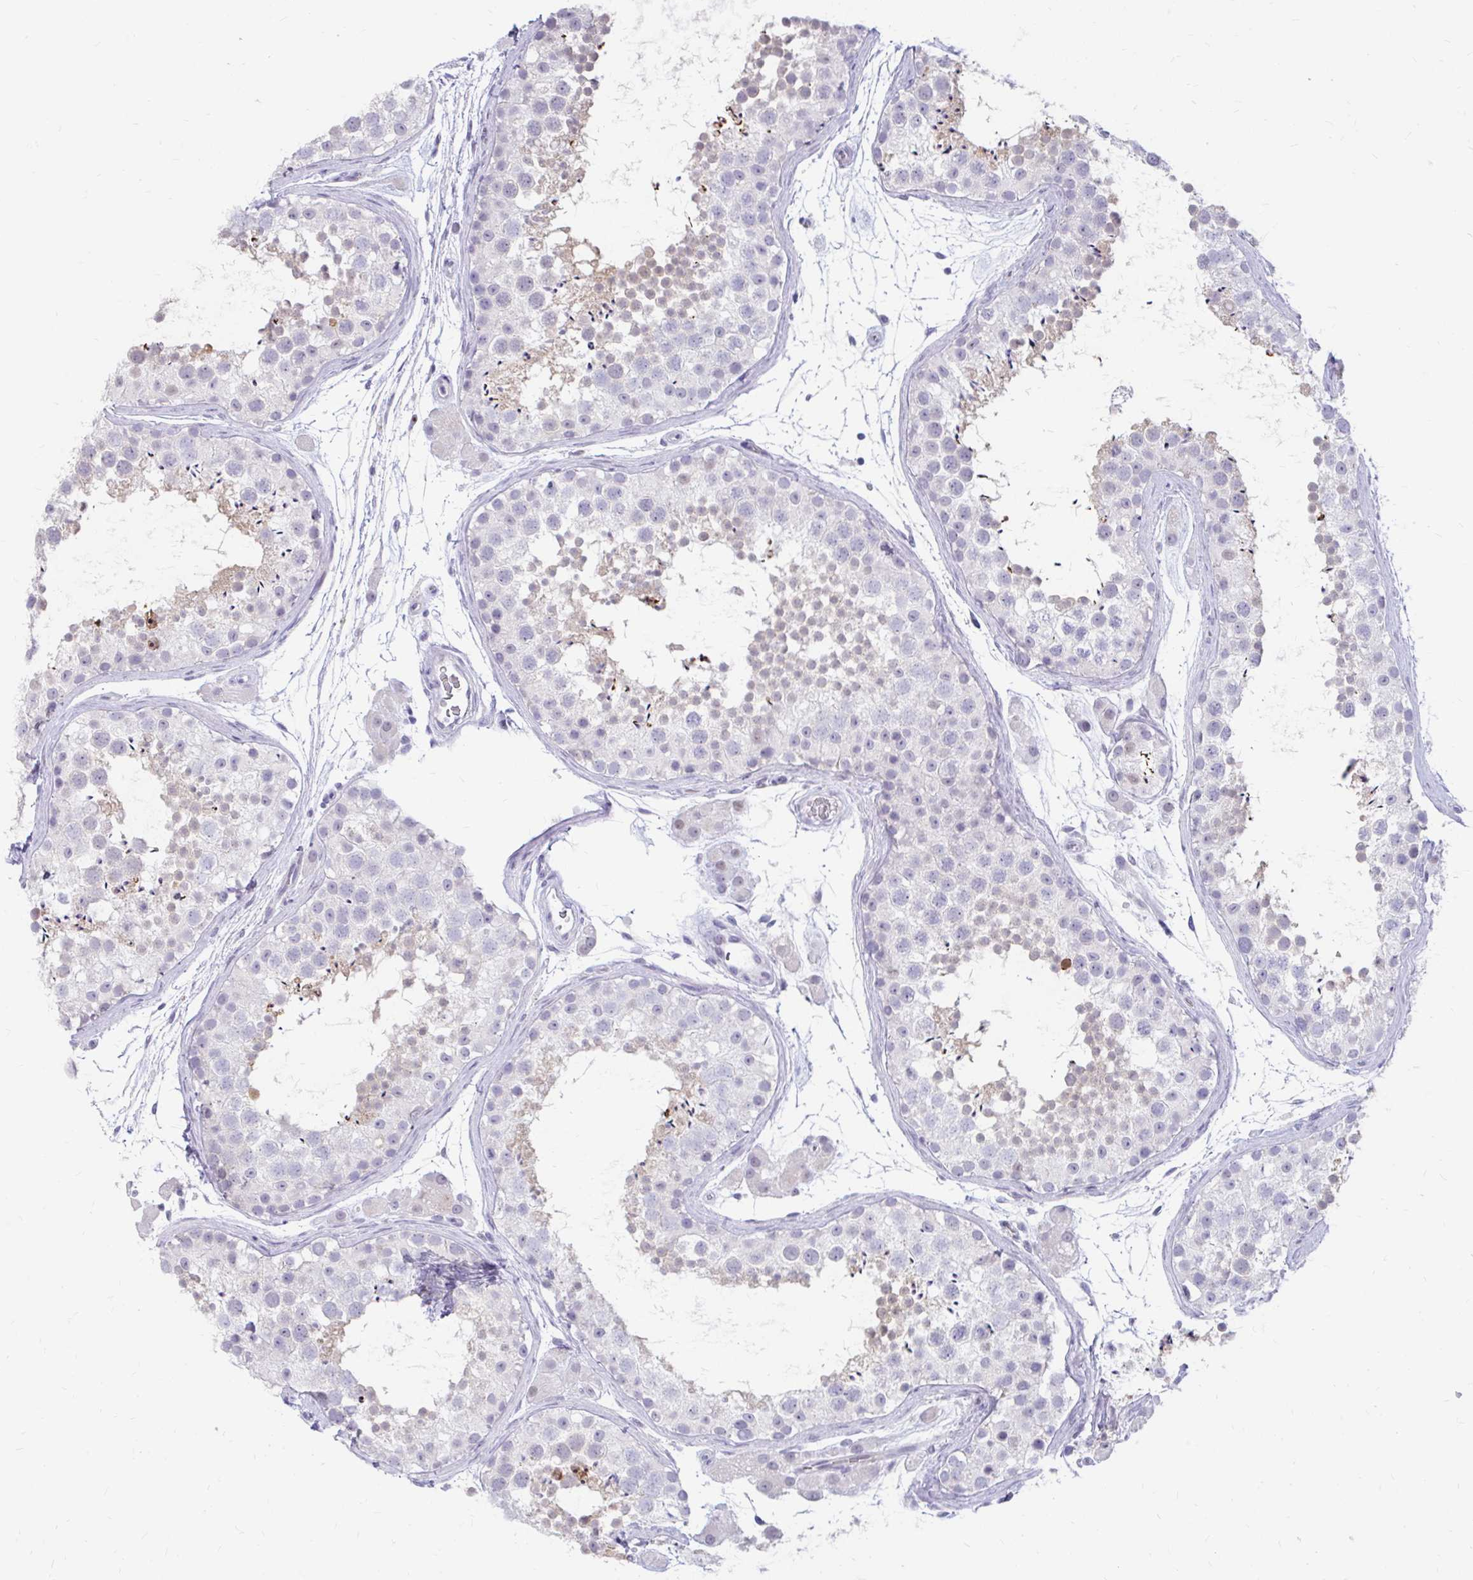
{"staining": {"intensity": "weak", "quantity": "25%-75%", "location": "cytoplasmic/membranous,nuclear"}, "tissue": "testis", "cell_type": "Cells in seminiferous ducts", "image_type": "normal", "snomed": [{"axis": "morphology", "description": "Normal tissue, NOS"}, {"axis": "topography", "description": "Testis"}], "caption": "Immunohistochemical staining of normal testis shows 25%-75% levels of weak cytoplasmic/membranous,nuclear protein positivity in approximately 25%-75% of cells in seminiferous ducts.", "gene": "RGS16", "patient": {"sex": "male", "age": 41}}